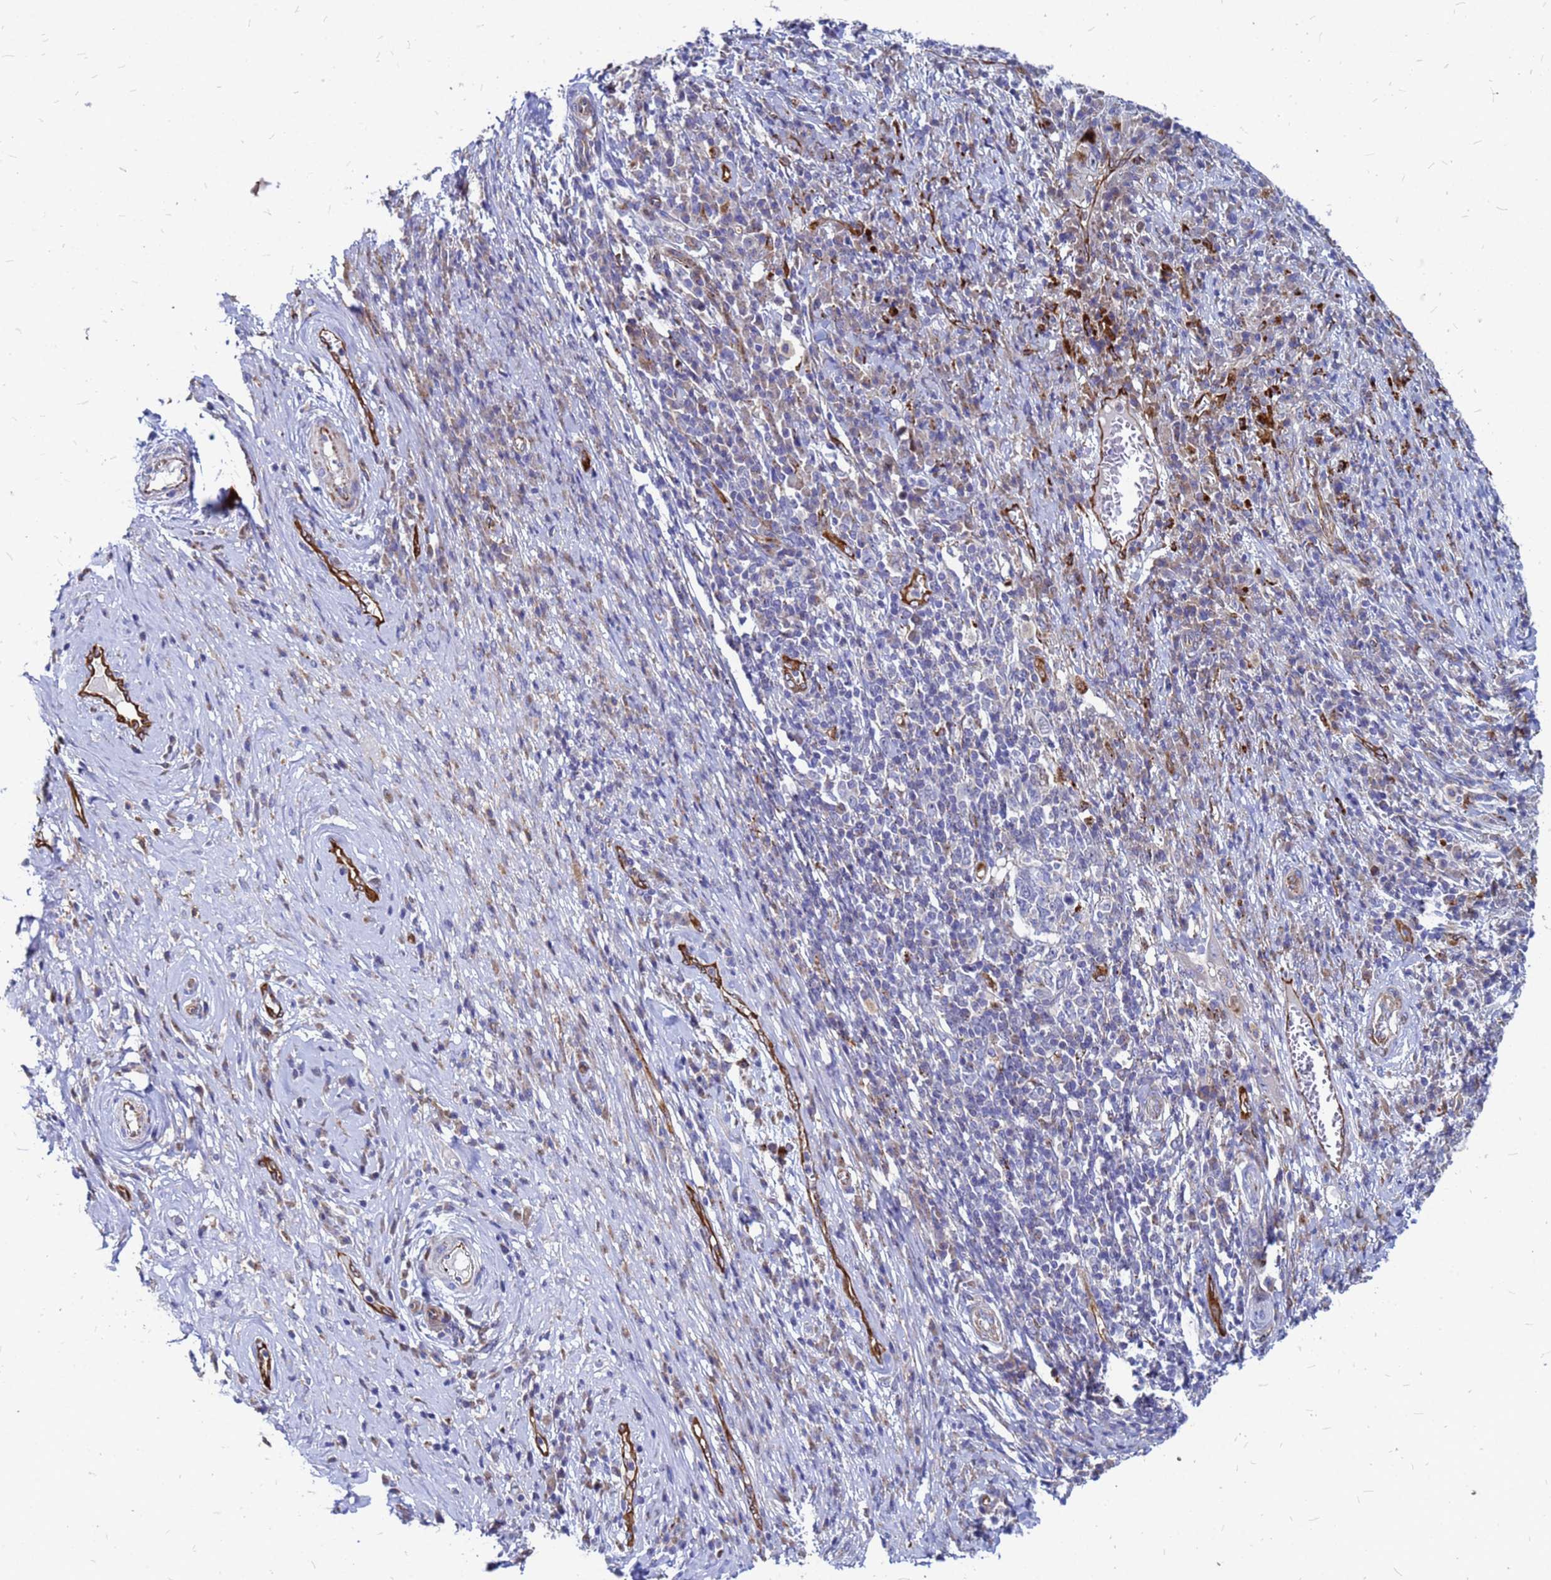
{"staining": {"intensity": "moderate", "quantity": "<25%", "location": "cytoplasmic/membranous"}, "tissue": "cervical cancer", "cell_type": "Tumor cells", "image_type": "cancer", "snomed": [{"axis": "morphology", "description": "Squamous cell carcinoma, NOS"}, {"axis": "topography", "description": "Cervix"}], "caption": "Immunohistochemical staining of cervical cancer displays moderate cytoplasmic/membranous protein positivity in about <25% of tumor cells.", "gene": "NOSTRIN", "patient": {"sex": "female", "age": 46}}